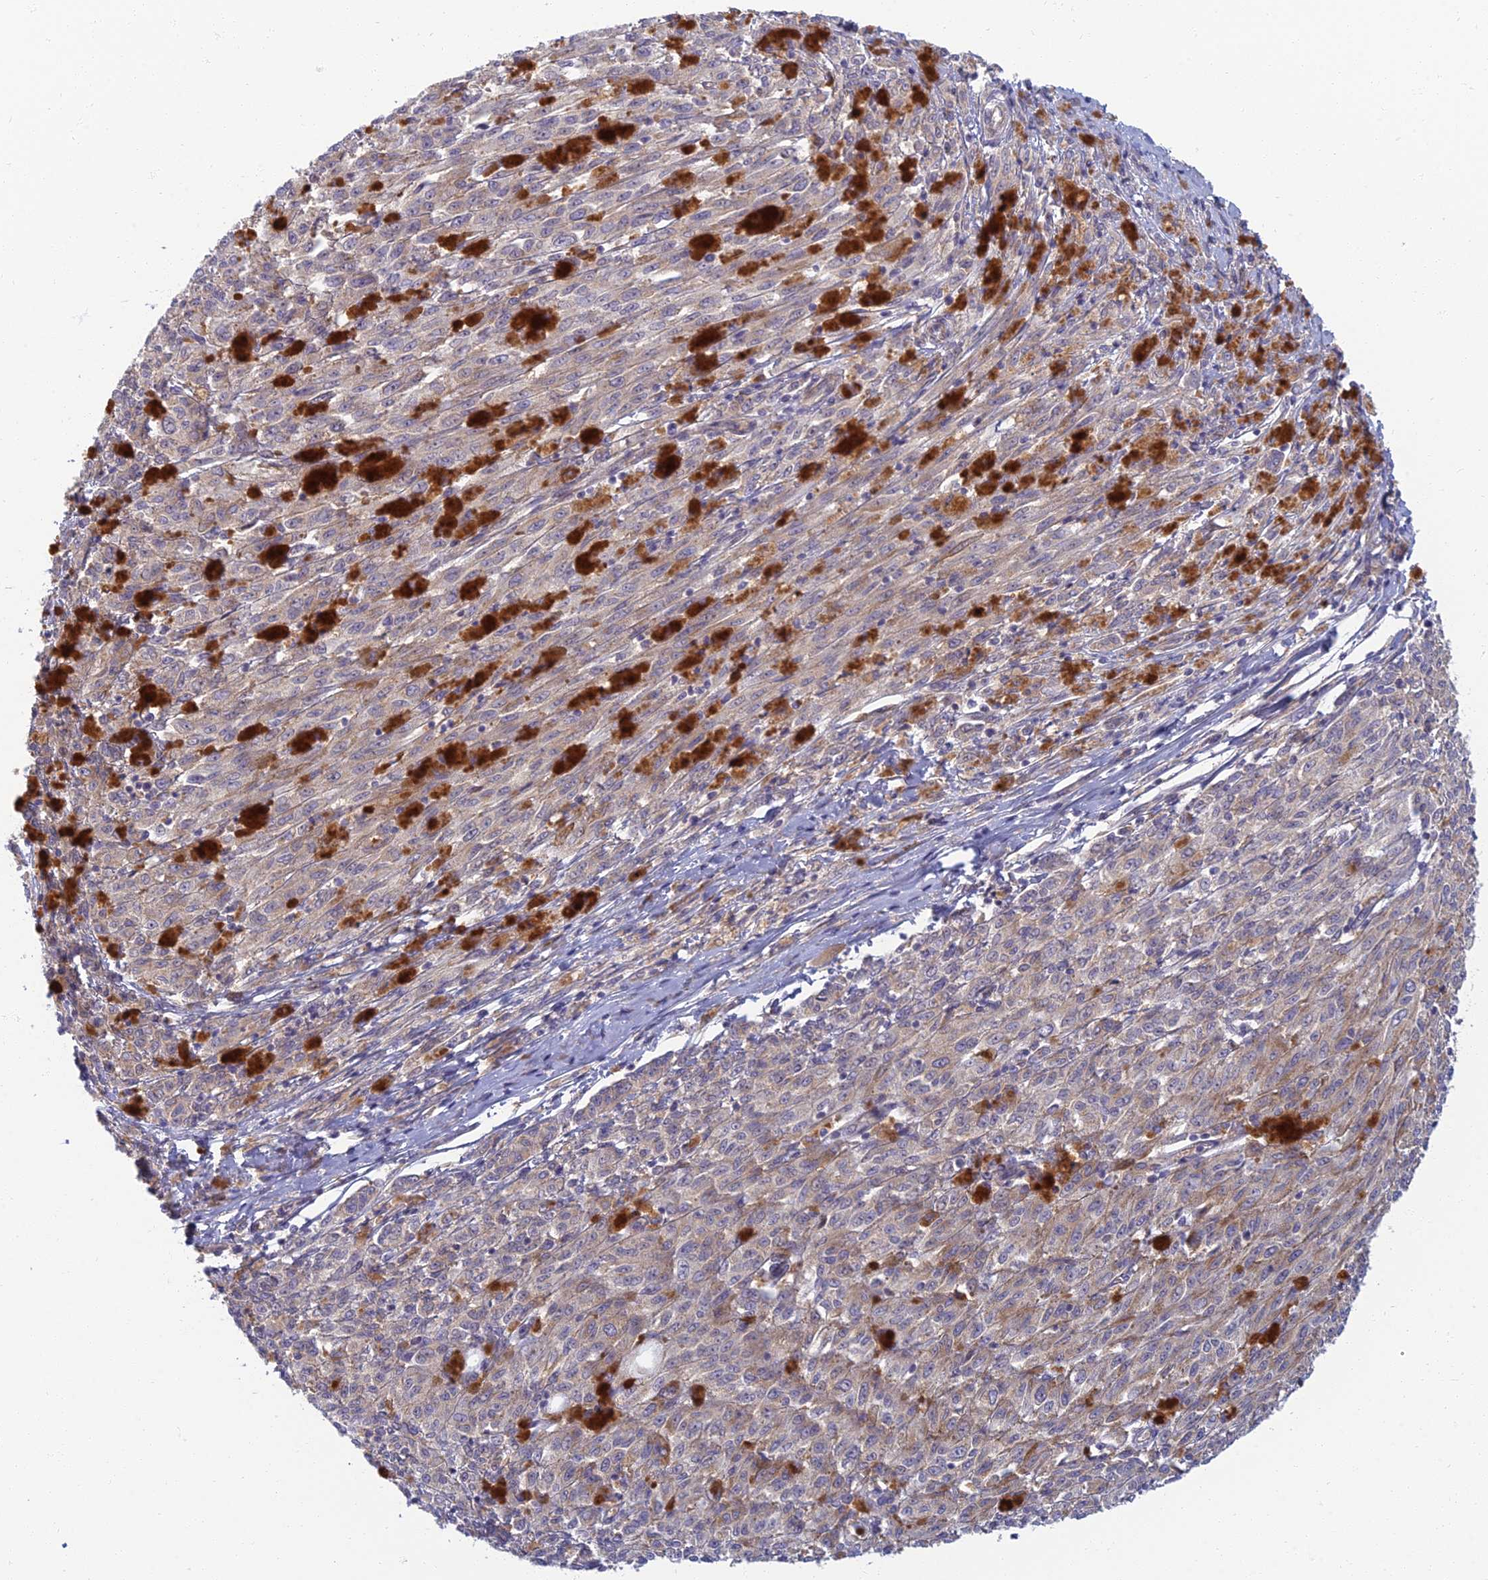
{"staining": {"intensity": "weak", "quantity": "25%-75%", "location": "cytoplasmic/membranous"}, "tissue": "melanoma", "cell_type": "Tumor cells", "image_type": "cancer", "snomed": [{"axis": "morphology", "description": "Malignant melanoma, NOS"}, {"axis": "topography", "description": "Skin"}], "caption": "IHC of human malignant melanoma exhibits low levels of weak cytoplasmic/membranous expression in about 25%-75% of tumor cells. The staining was performed using DAB, with brown indicating positive protein expression. Nuclei are stained blue with hematoxylin.", "gene": "PROX2", "patient": {"sex": "female", "age": 52}}